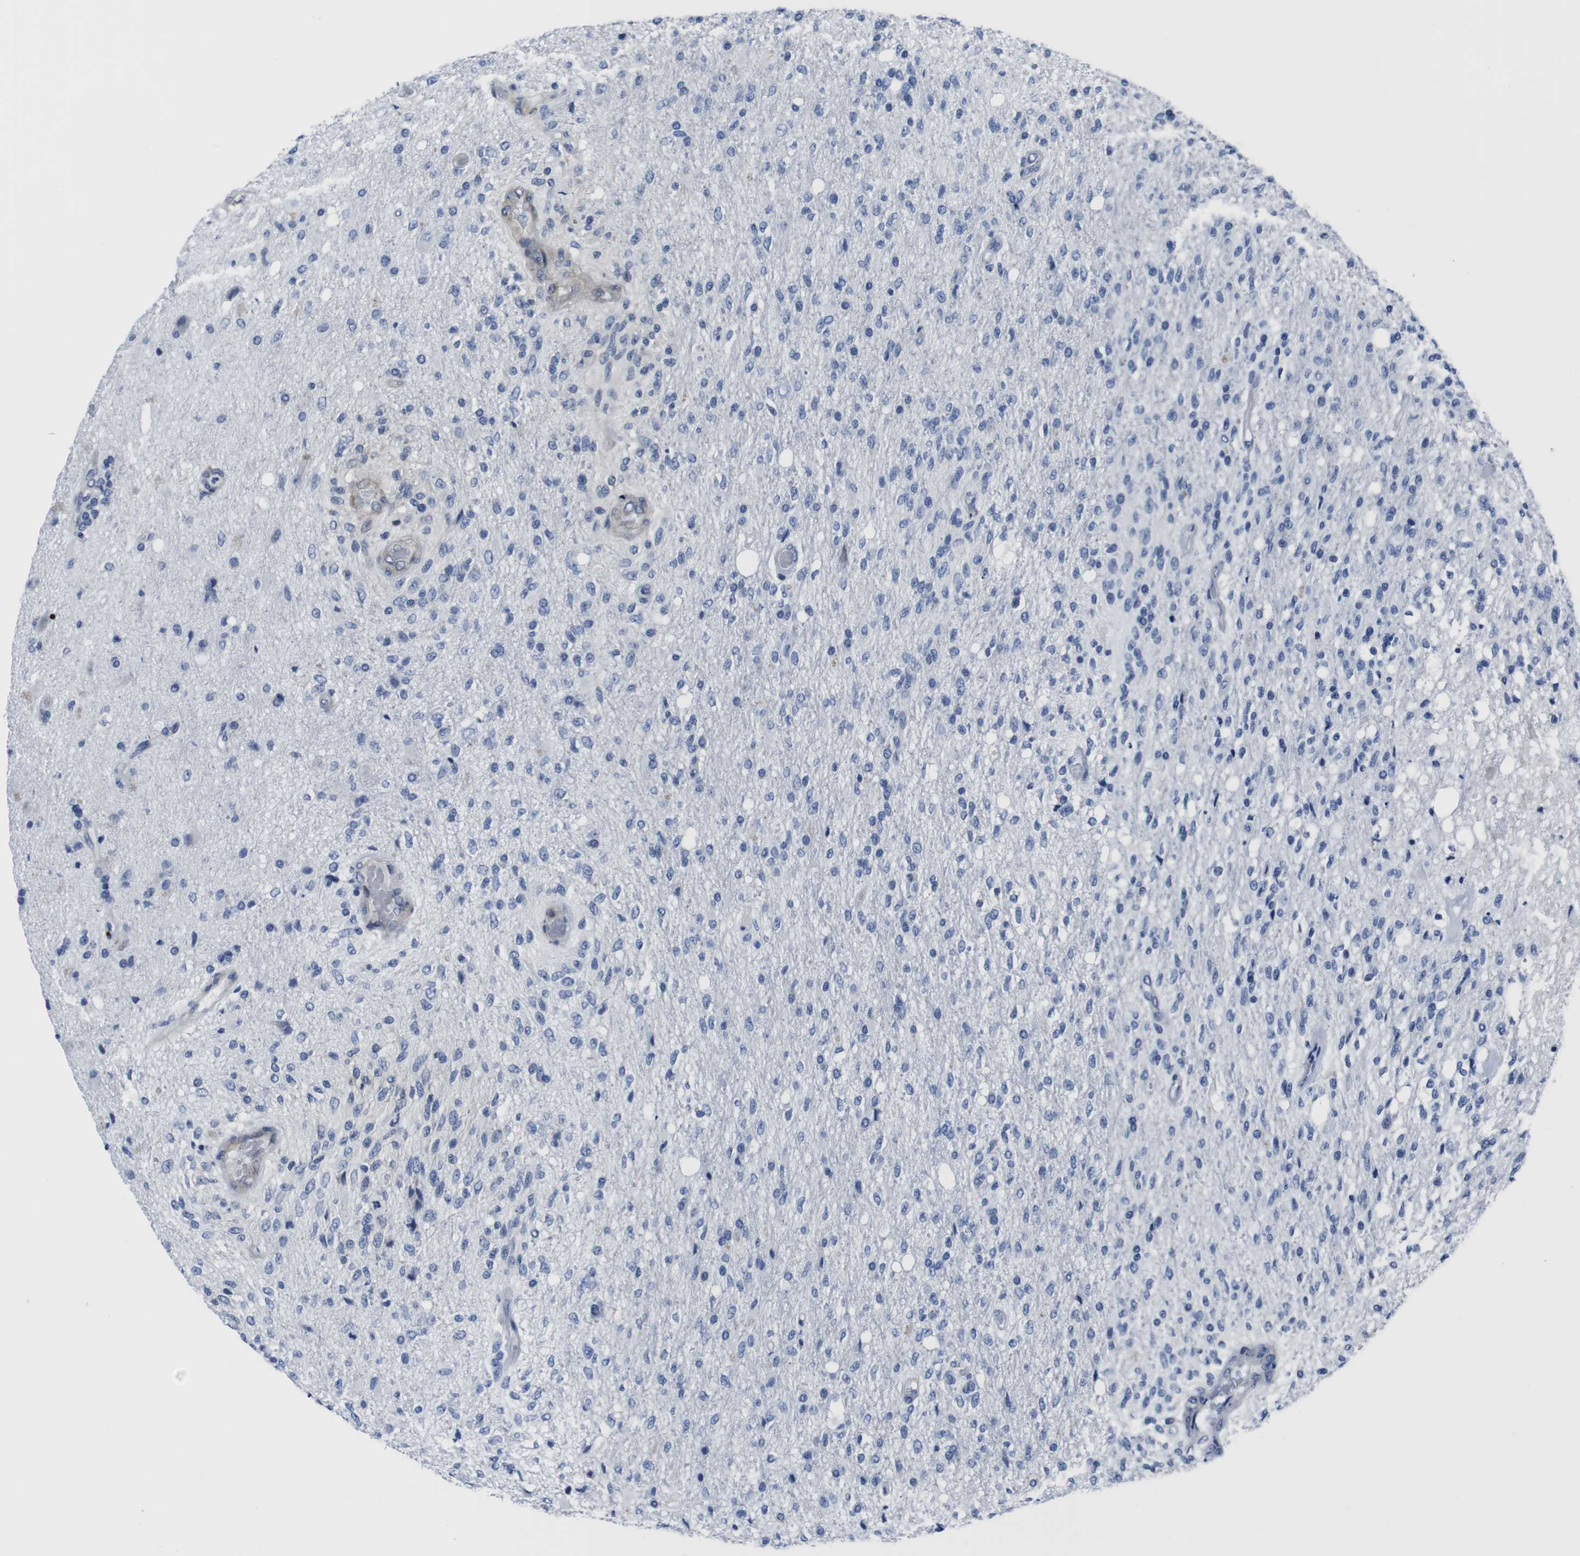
{"staining": {"intensity": "negative", "quantity": "none", "location": "none"}, "tissue": "glioma", "cell_type": "Tumor cells", "image_type": "cancer", "snomed": [{"axis": "morphology", "description": "Normal tissue, NOS"}, {"axis": "morphology", "description": "Glioma, malignant, High grade"}, {"axis": "topography", "description": "Cerebral cortex"}], "caption": "High power microscopy histopathology image of an immunohistochemistry (IHC) image of high-grade glioma (malignant), revealing no significant expression in tumor cells.", "gene": "EIF4A1", "patient": {"sex": "male", "age": 77}}